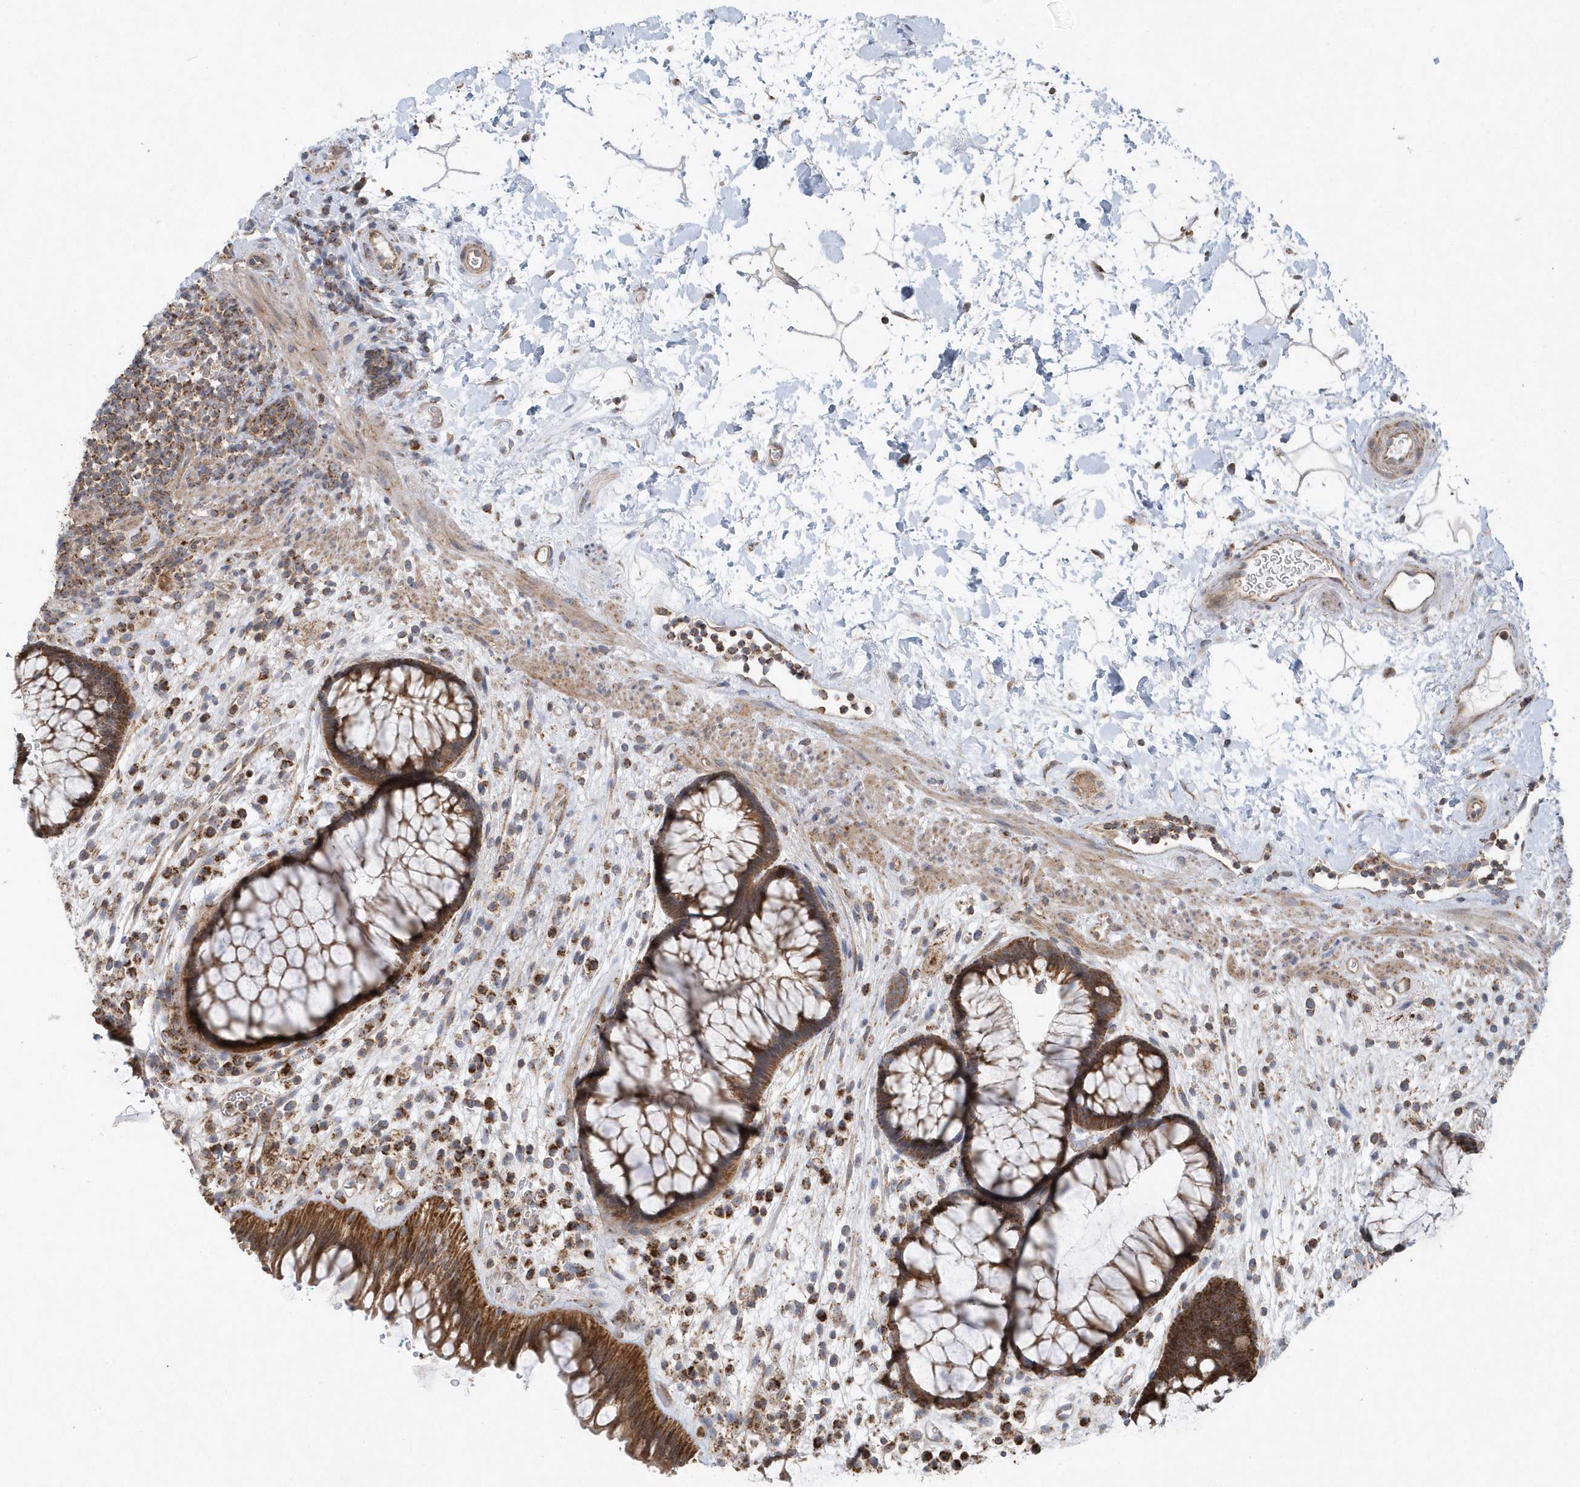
{"staining": {"intensity": "moderate", "quantity": ">75%", "location": "cytoplasmic/membranous"}, "tissue": "rectum", "cell_type": "Glandular cells", "image_type": "normal", "snomed": [{"axis": "morphology", "description": "Normal tissue, NOS"}, {"axis": "topography", "description": "Rectum"}], "caption": "Glandular cells demonstrate moderate cytoplasmic/membranous expression in approximately >75% of cells in benign rectum.", "gene": "PPP1R7", "patient": {"sex": "male", "age": 51}}